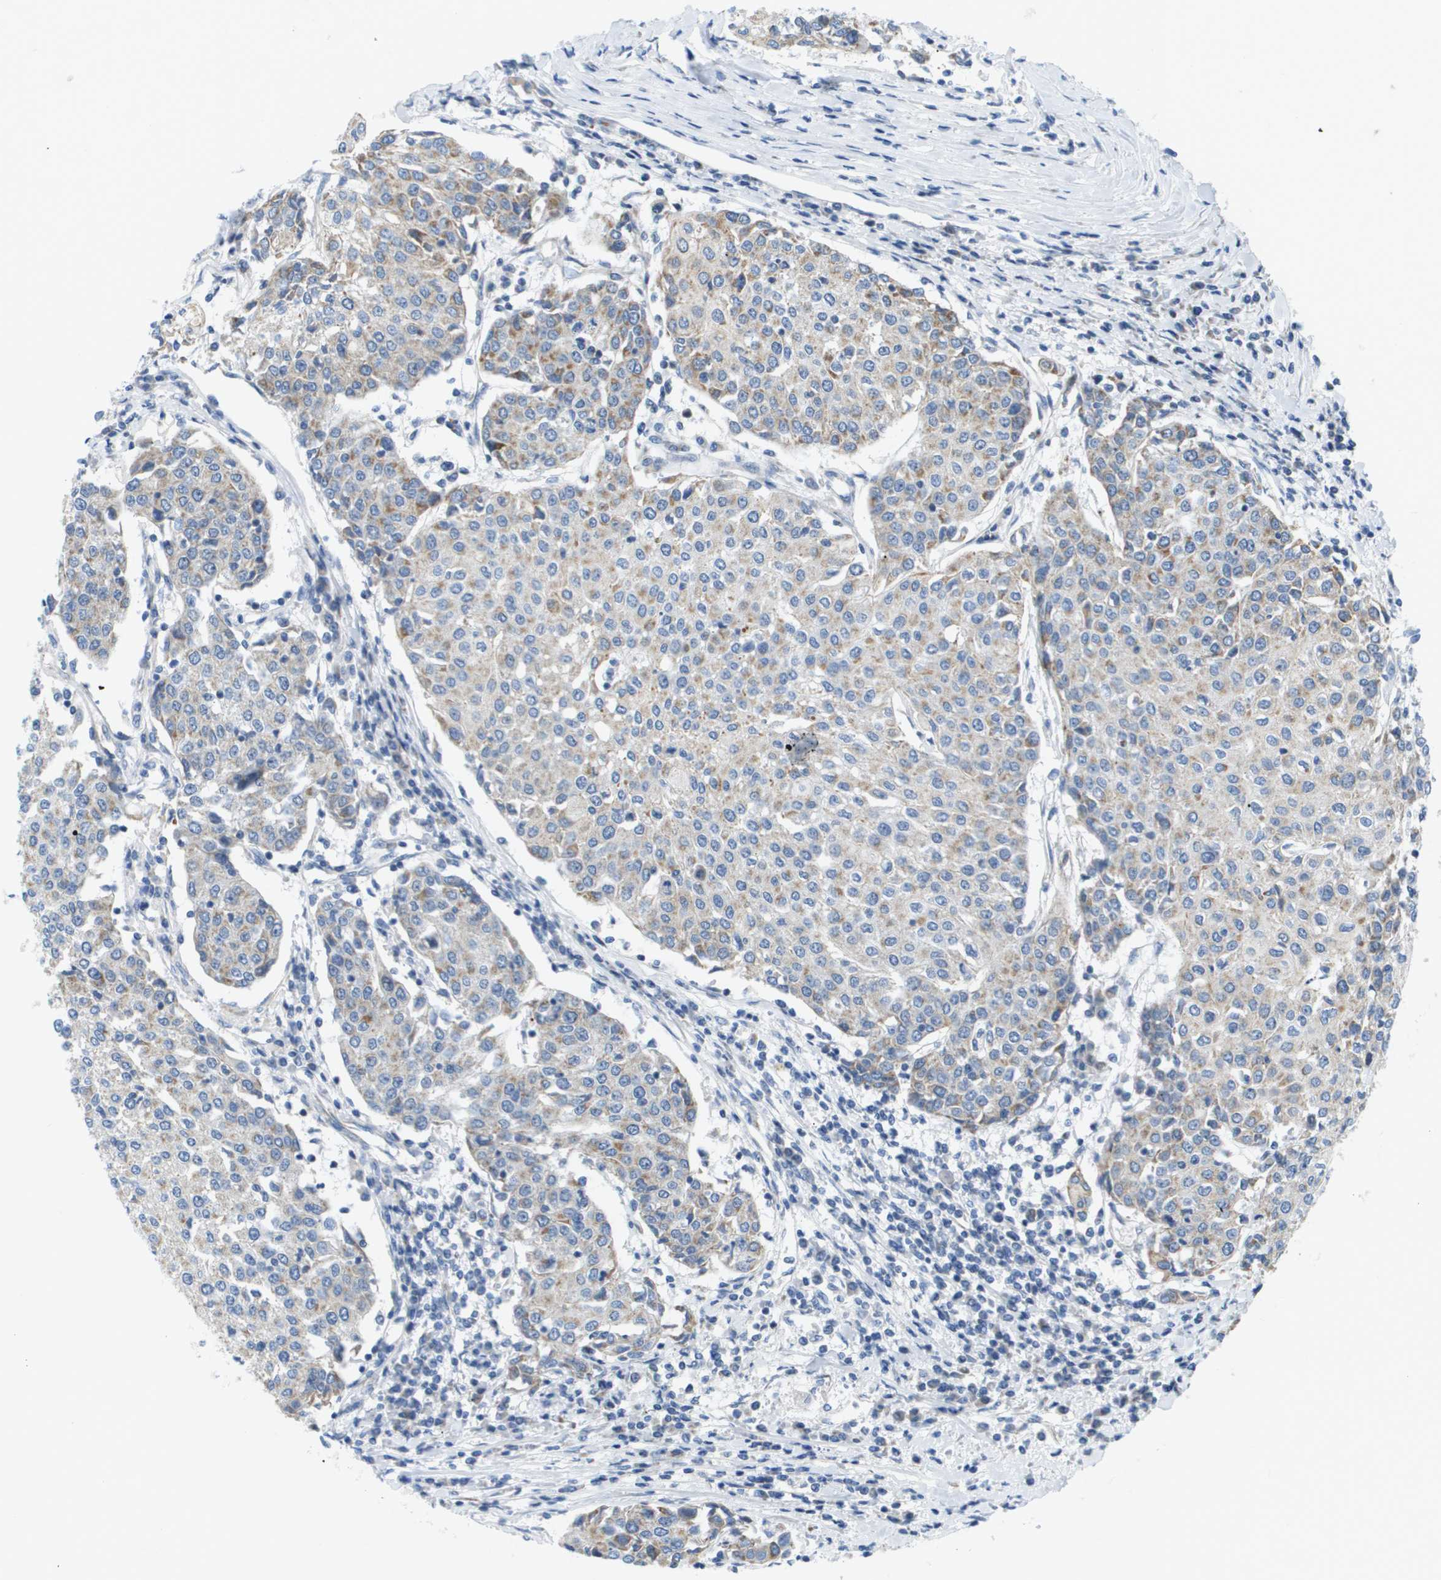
{"staining": {"intensity": "moderate", "quantity": "<25%", "location": "cytoplasmic/membranous"}, "tissue": "urothelial cancer", "cell_type": "Tumor cells", "image_type": "cancer", "snomed": [{"axis": "morphology", "description": "Urothelial carcinoma, High grade"}, {"axis": "topography", "description": "Urinary bladder"}], "caption": "The micrograph exhibits a brown stain indicating the presence of a protein in the cytoplasmic/membranous of tumor cells in urothelial cancer. (IHC, brightfield microscopy, high magnification).", "gene": "KRT23", "patient": {"sex": "female", "age": 85}}